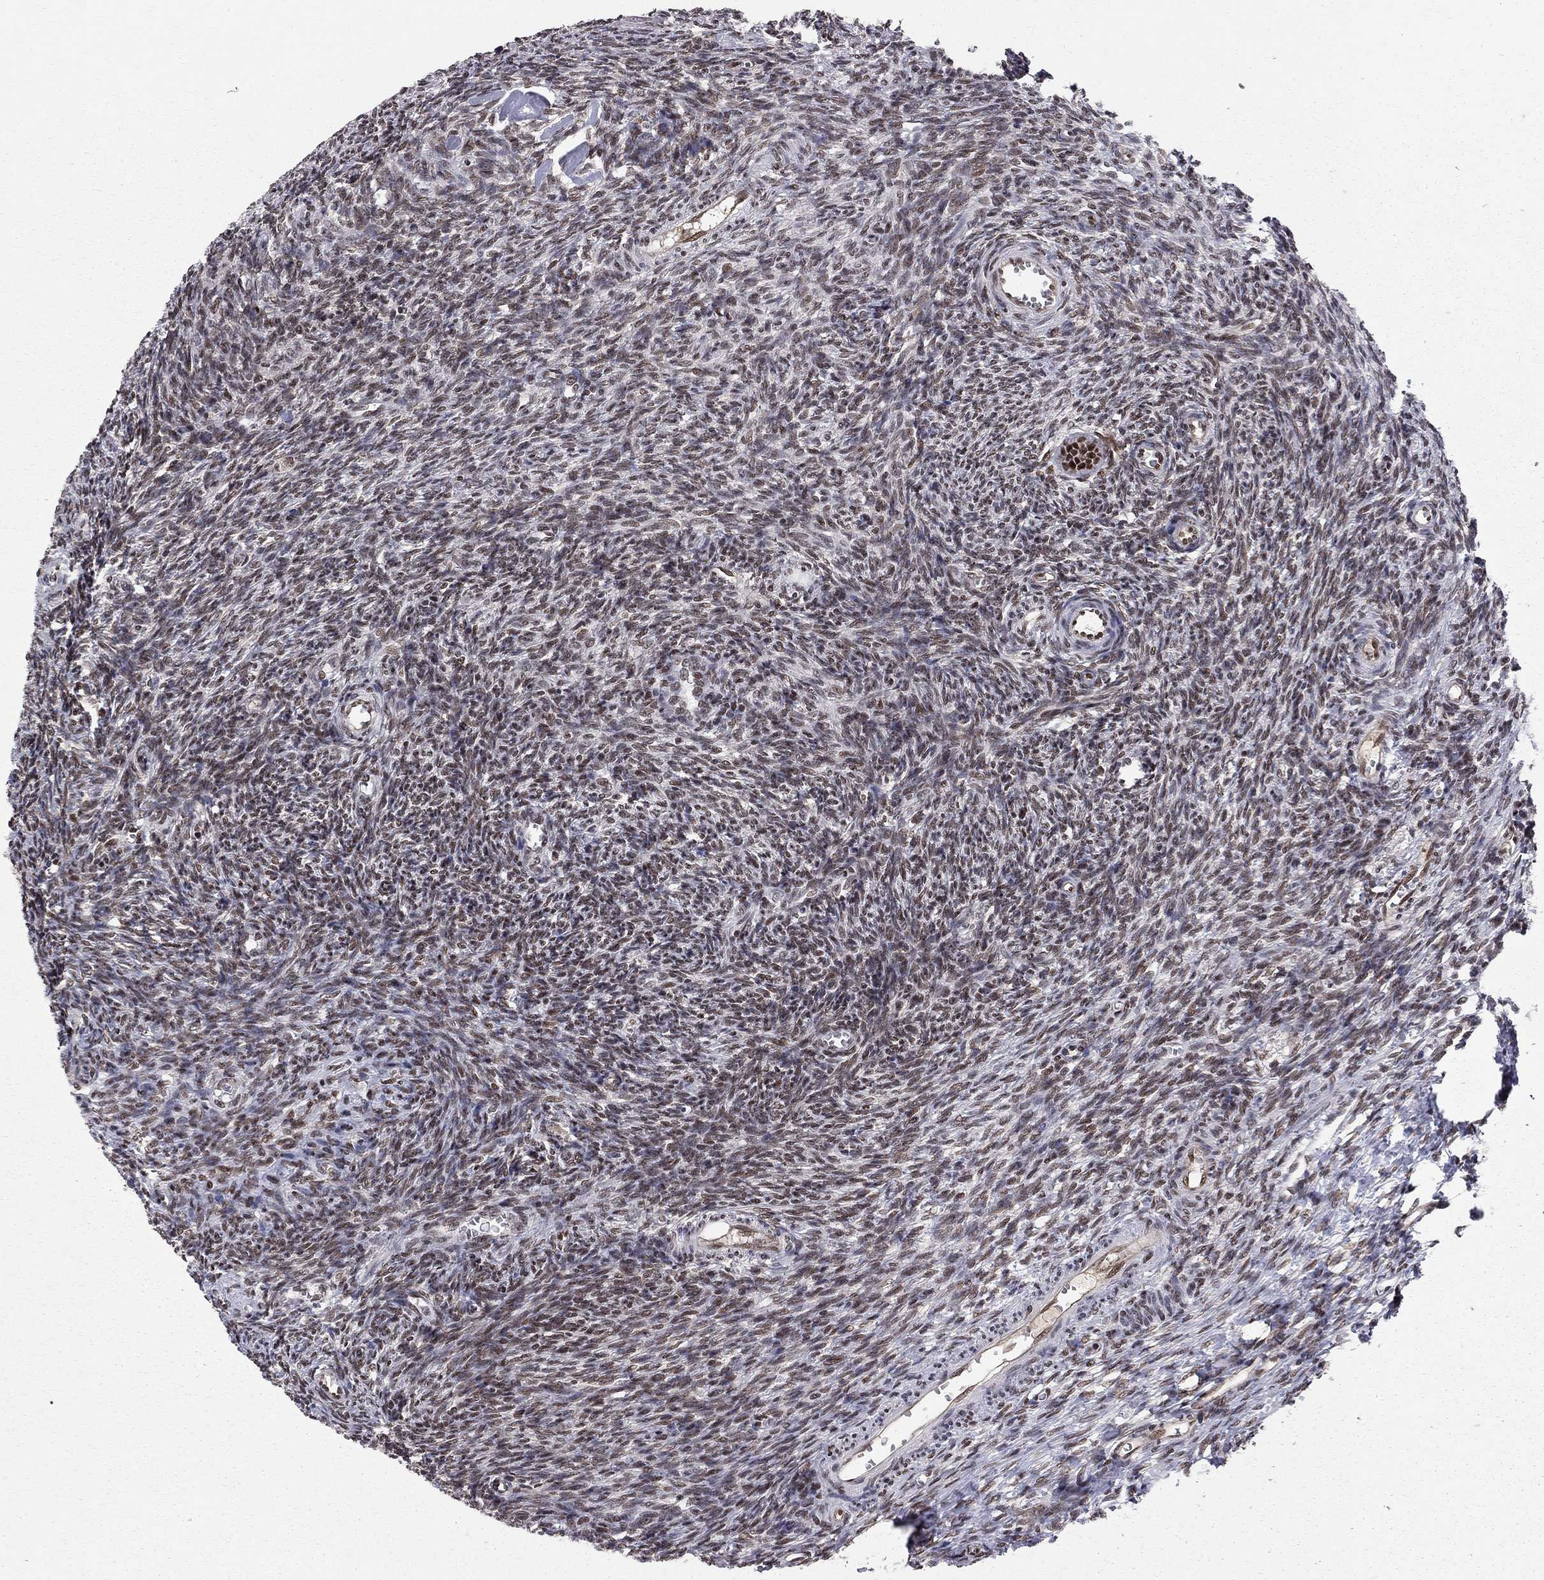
{"staining": {"intensity": "moderate", "quantity": "25%-75%", "location": "nuclear"}, "tissue": "ovary", "cell_type": "Ovarian stroma cells", "image_type": "normal", "snomed": [{"axis": "morphology", "description": "Normal tissue, NOS"}, {"axis": "topography", "description": "Ovary"}], "caption": "Protein staining displays moderate nuclear expression in approximately 25%-75% of ovarian stroma cells in unremarkable ovary. (Brightfield microscopy of DAB IHC at high magnification).", "gene": "SAP30L", "patient": {"sex": "female", "age": 27}}